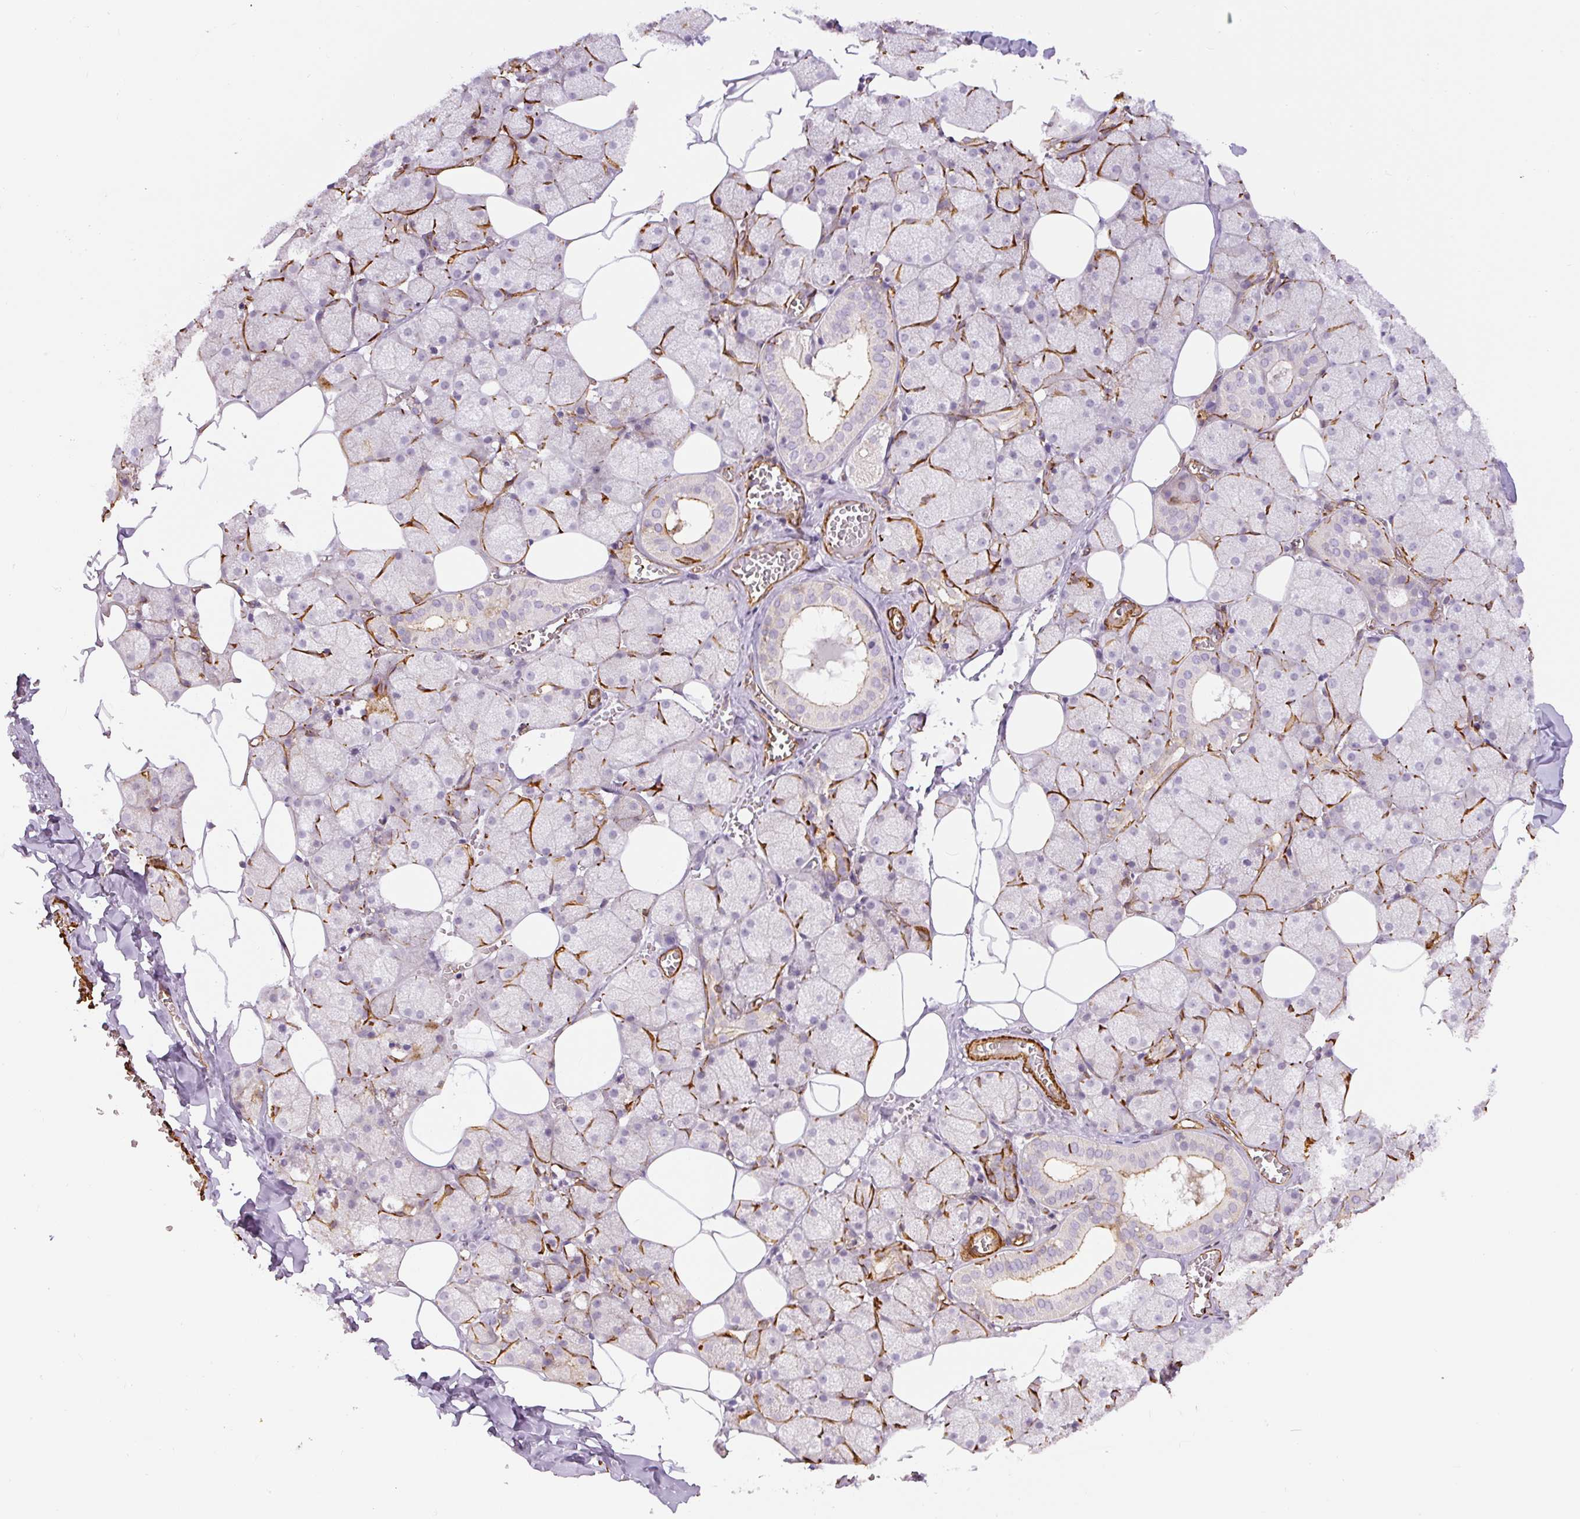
{"staining": {"intensity": "moderate", "quantity": "25%-75%", "location": "cytoplasmic/membranous"}, "tissue": "salivary gland", "cell_type": "Glandular cells", "image_type": "normal", "snomed": [{"axis": "morphology", "description": "Normal tissue, NOS"}, {"axis": "topography", "description": "Salivary gland"}, {"axis": "topography", "description": "Peripheral nerve tissue"}], "caption": "Protein expression analysis of benign salivary gland exhibits moderate cytoplasmic/membranous staining in approximately 25%-75% of glandular cells.", "gene": "MYL12A", "patient": {"sex": "male", "age": 38}}